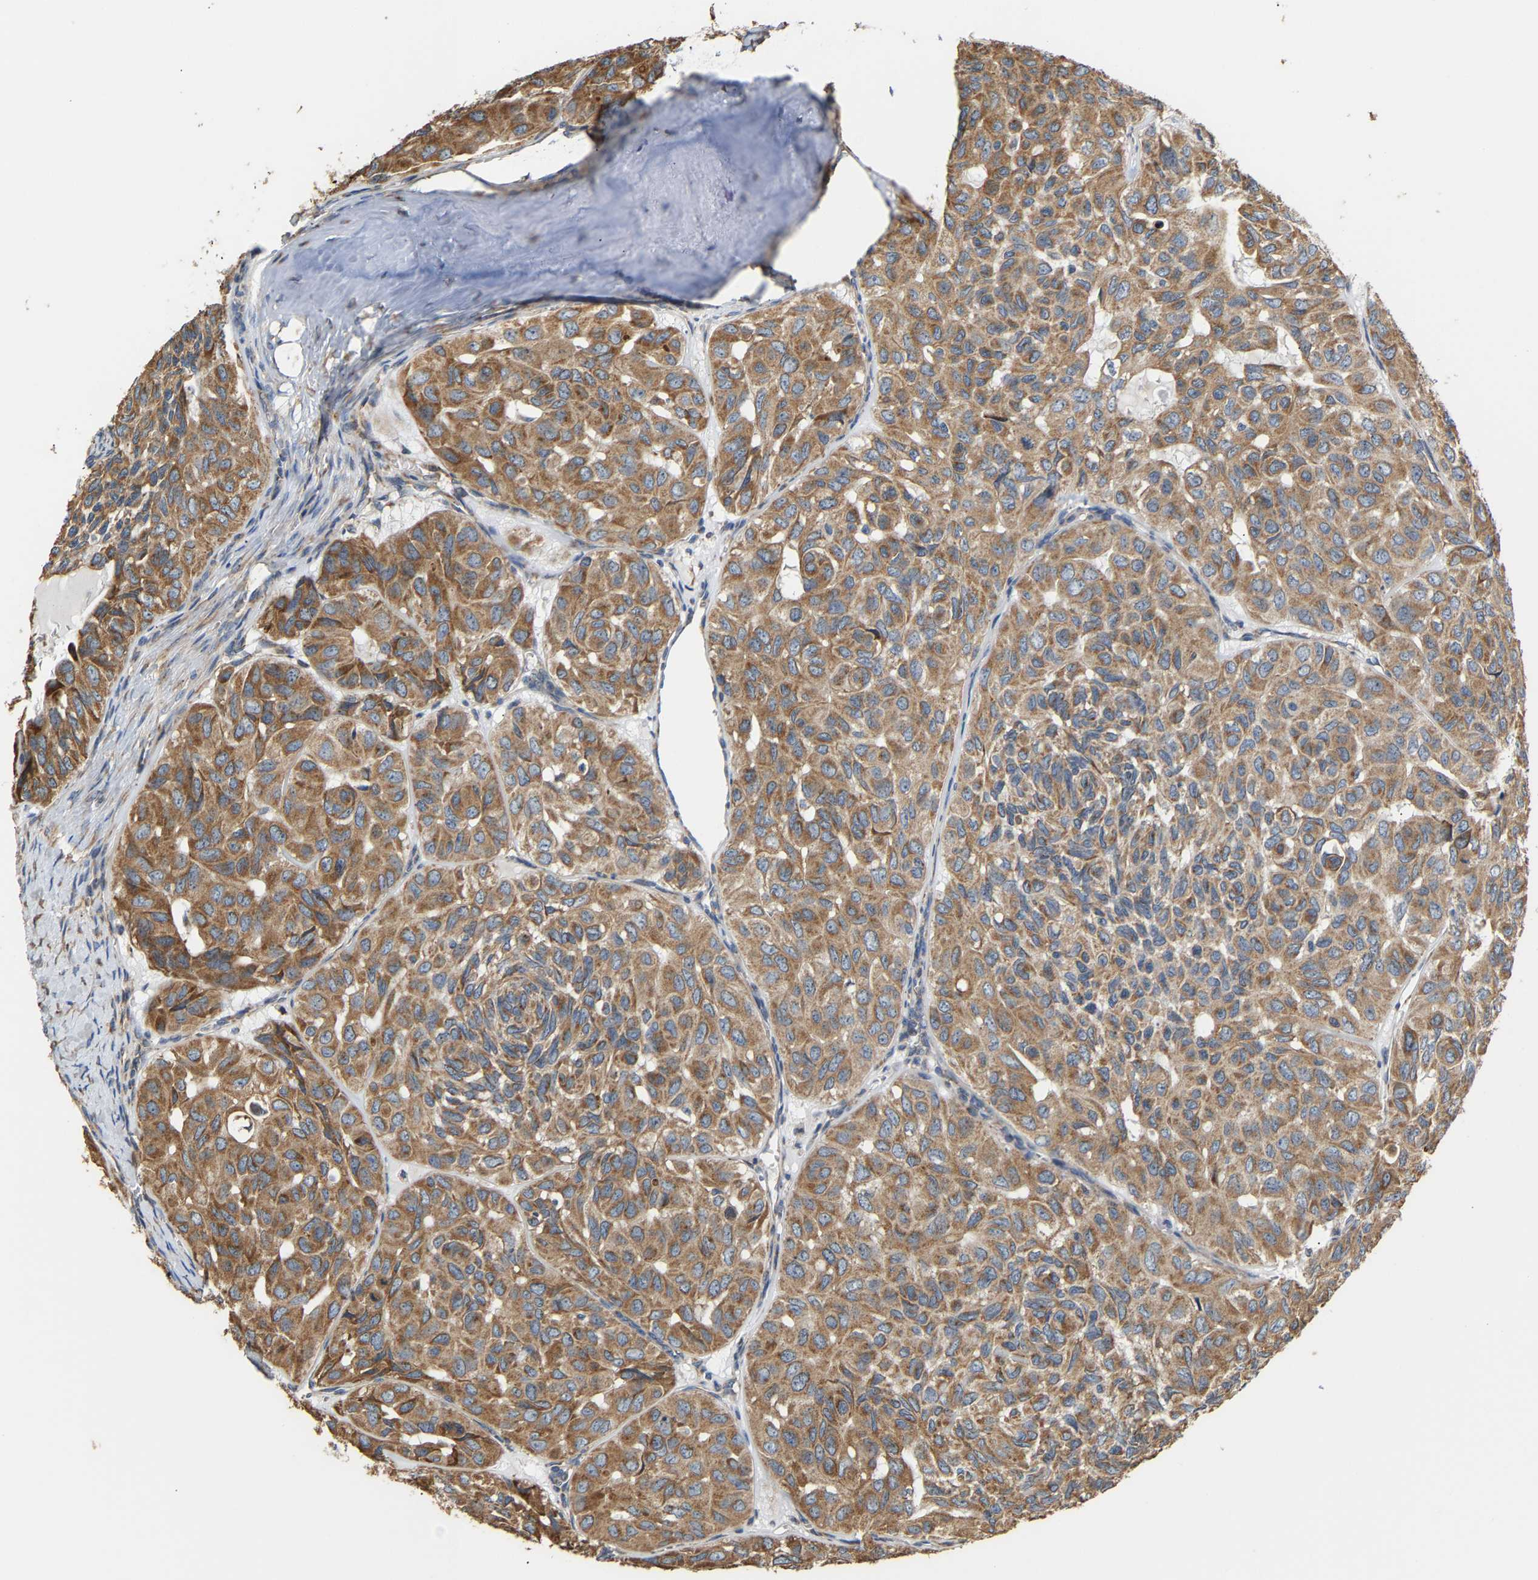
{"staining": {"intensity": "moderate", "quantity": ">75%", "location": "cytoplasmic/membranous"}, "tissue": "head and neck cancer", "cell_type": "Tumor cells", "image_type": "cancer", "snomed": [{"axis": "morphology", "description": "Adenocarcinoma, NOS"}, {"axis": "topography", "description": "Salivary gland, NOS"}, {"axis": "topography", "description": "Head-Neck"}], "caption": "Immunohistochemical staining of adenocarcinoma (head and neck) displays medium levels of moderate cytoplasmic/membranous positivity in about >75% of tumor cells.", "gene": "TMEM168", "patient": {"sex": "female", "age": 76}}